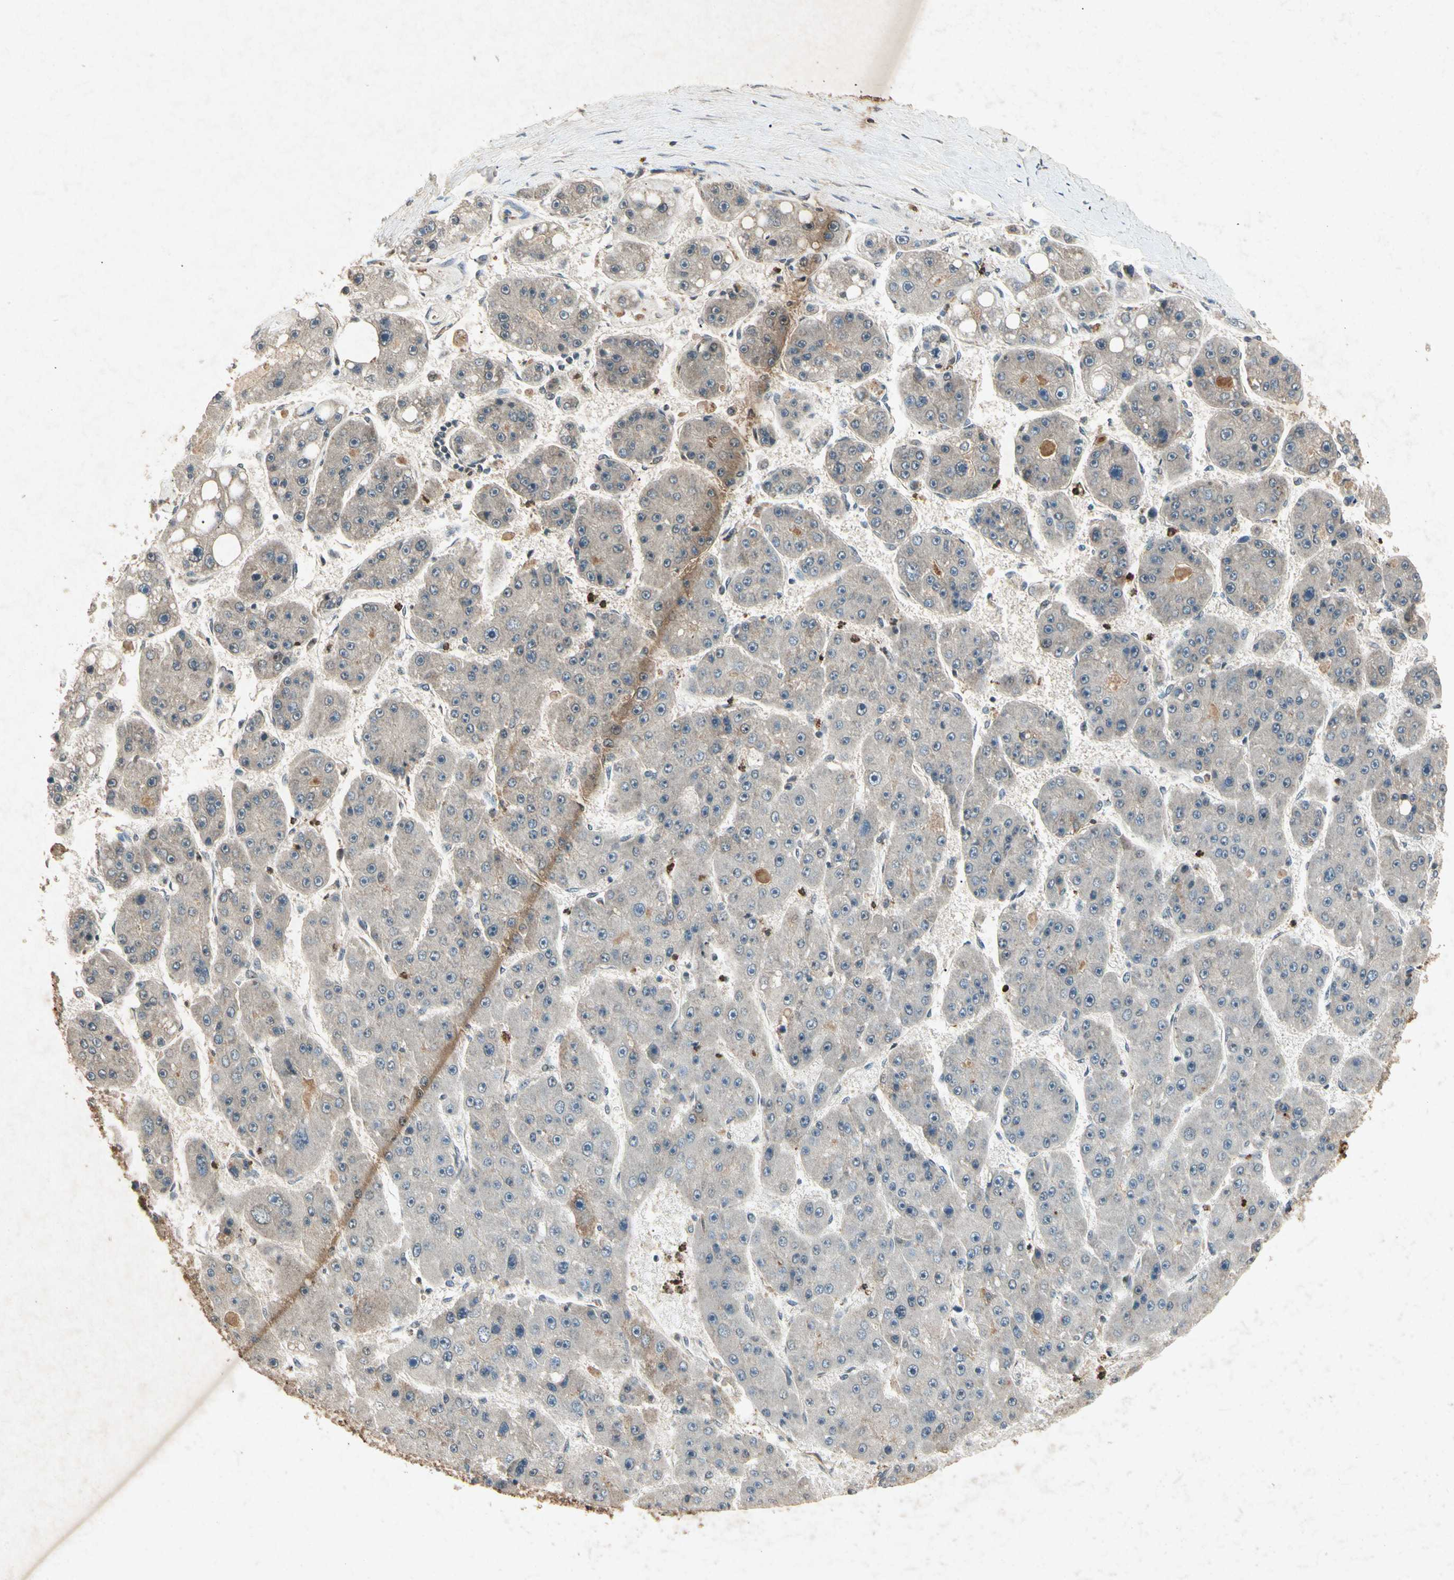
{"staining": {"intensity": "weak", "quantity": "<25%", "location": "cytoplasmic/membranous"}, "tissue": "liver cancer", "cell_type": "Tumor cells", "image_type": "cancer", "snomed": [{"axis": "morphology", "description": "Carcinoma, Hepatocellular, NOS"}, {"axis": "topography", "description": "Liver"}], "caption": "High magnification brightfield microscopy of liver cancer (hepatocellular carcinoma) stained with DAB (brown) and counterstained with hematoxylin (blue): tumor cells show no significant positivity.", "gene": "CP", "patient": {"sex": "female", "age": 61}}